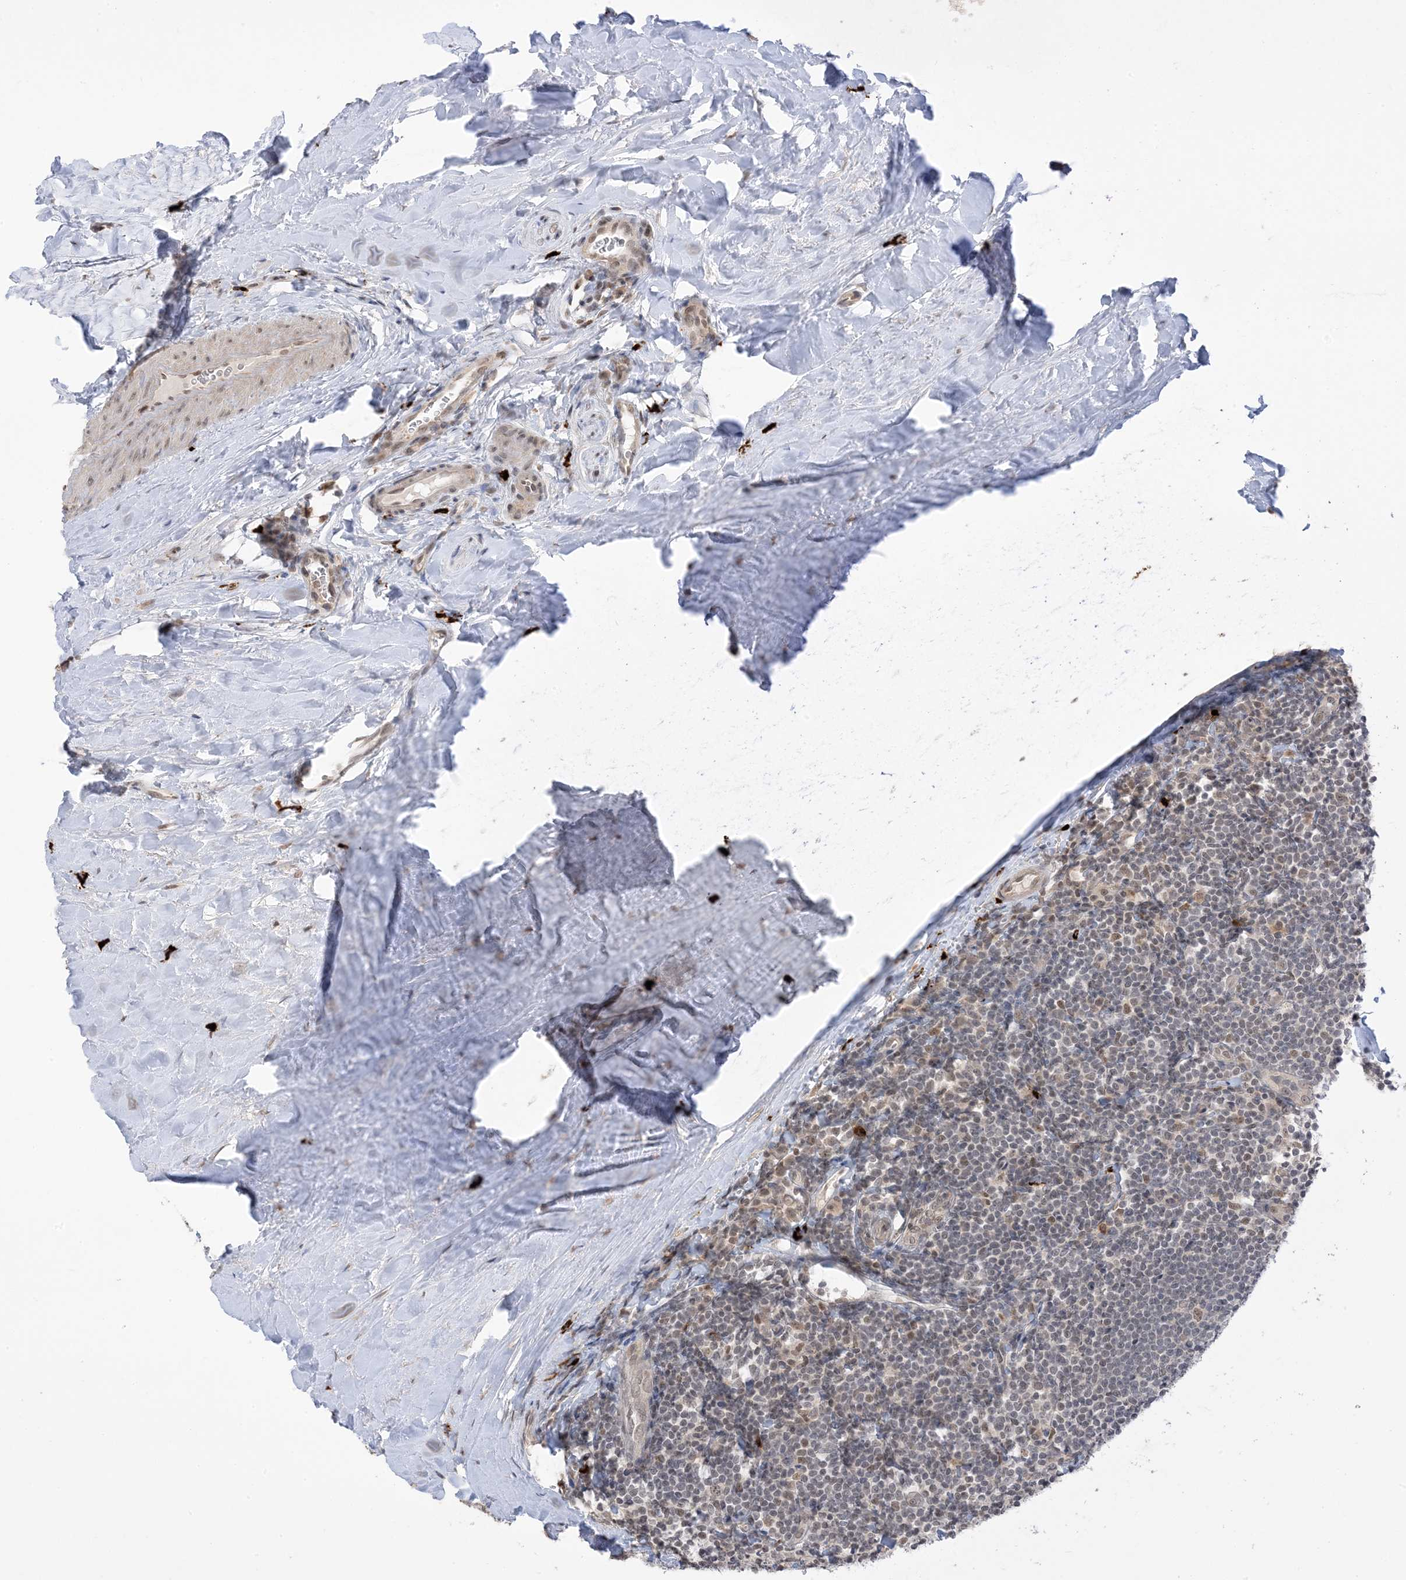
{"staining": {"intensity": "negative", "quantity": "none", "location": "none"}, "tissue": "tonsil", "cell_type": "Germinal center cells", "image_type": "normal", "snomed": [{"axis": "morphology", "description": "Normal tissue, NOS"}, {"axis": "topography", "description": "Tonsil"}], "caption": "Immunohistochemistry of benign human tonsil reveals no staining in germinal center cells. Brightfield microscopy of immunohistochemistry stained with DAB (brown) and hematoxylin (blue), captured at high magnification.", "gene": "RANBP9", "patient": {"sex": "male", "age": 27}}